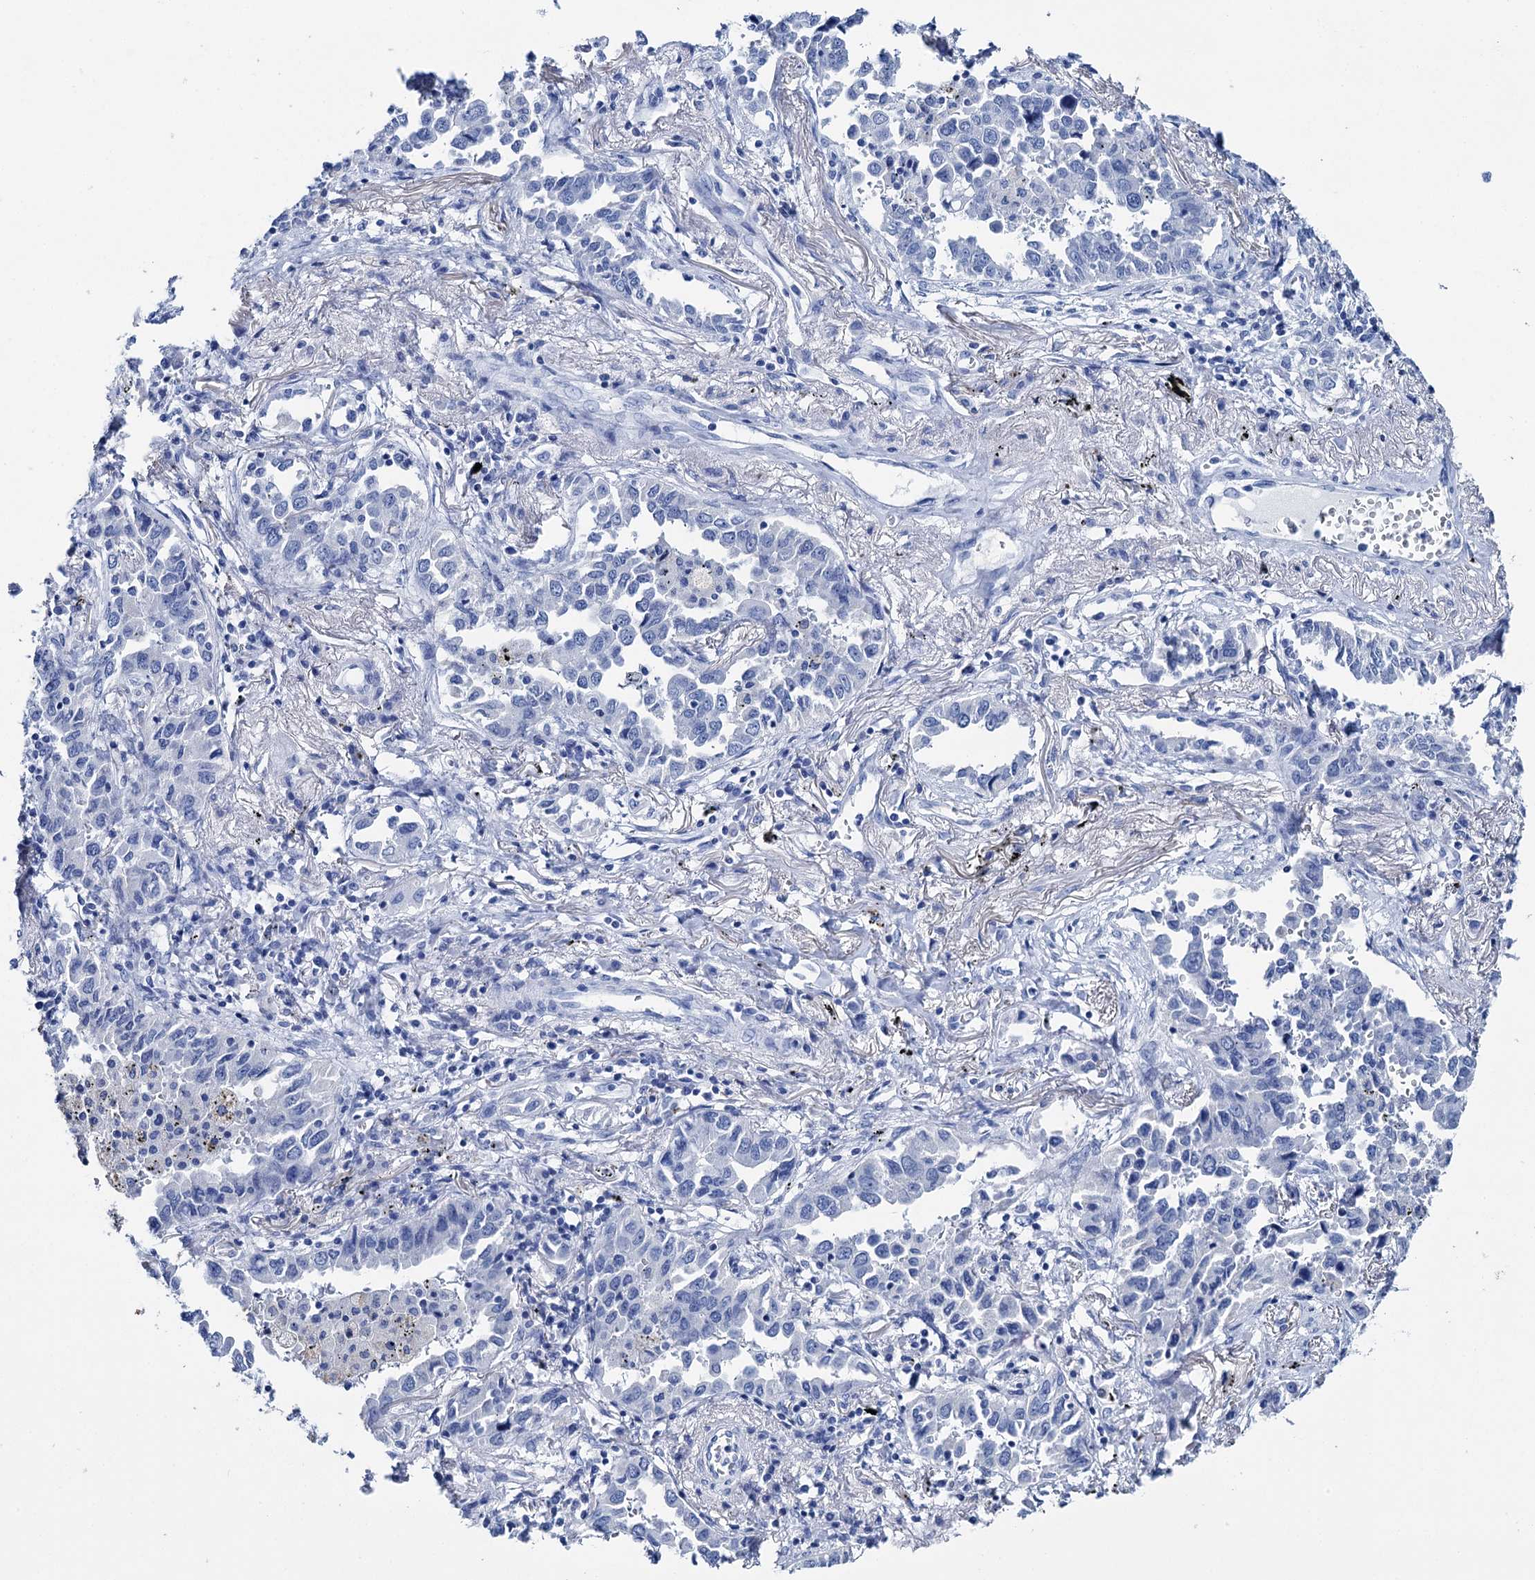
{"staining": {"intensity": "negative", "quantity": "none", "location": "none"}, "tissue": "lung cancer", "cell_type": "Tumor cells", "image_type": "cancer", "snomed": [{"axis": "morphology", "description": "Adenocarcinoma, NOS"}, {"axis": "topography", "description": "Lung"}], "caption": "High power microscopy photomicrograph of an immunohistochemistry (IHC) photomicrograph of adenocarcinoma (lung), revealing no significant positivity in tumor cells.", "gene": "BRINP1", "patient": {"sex": "male", "age": 67}}